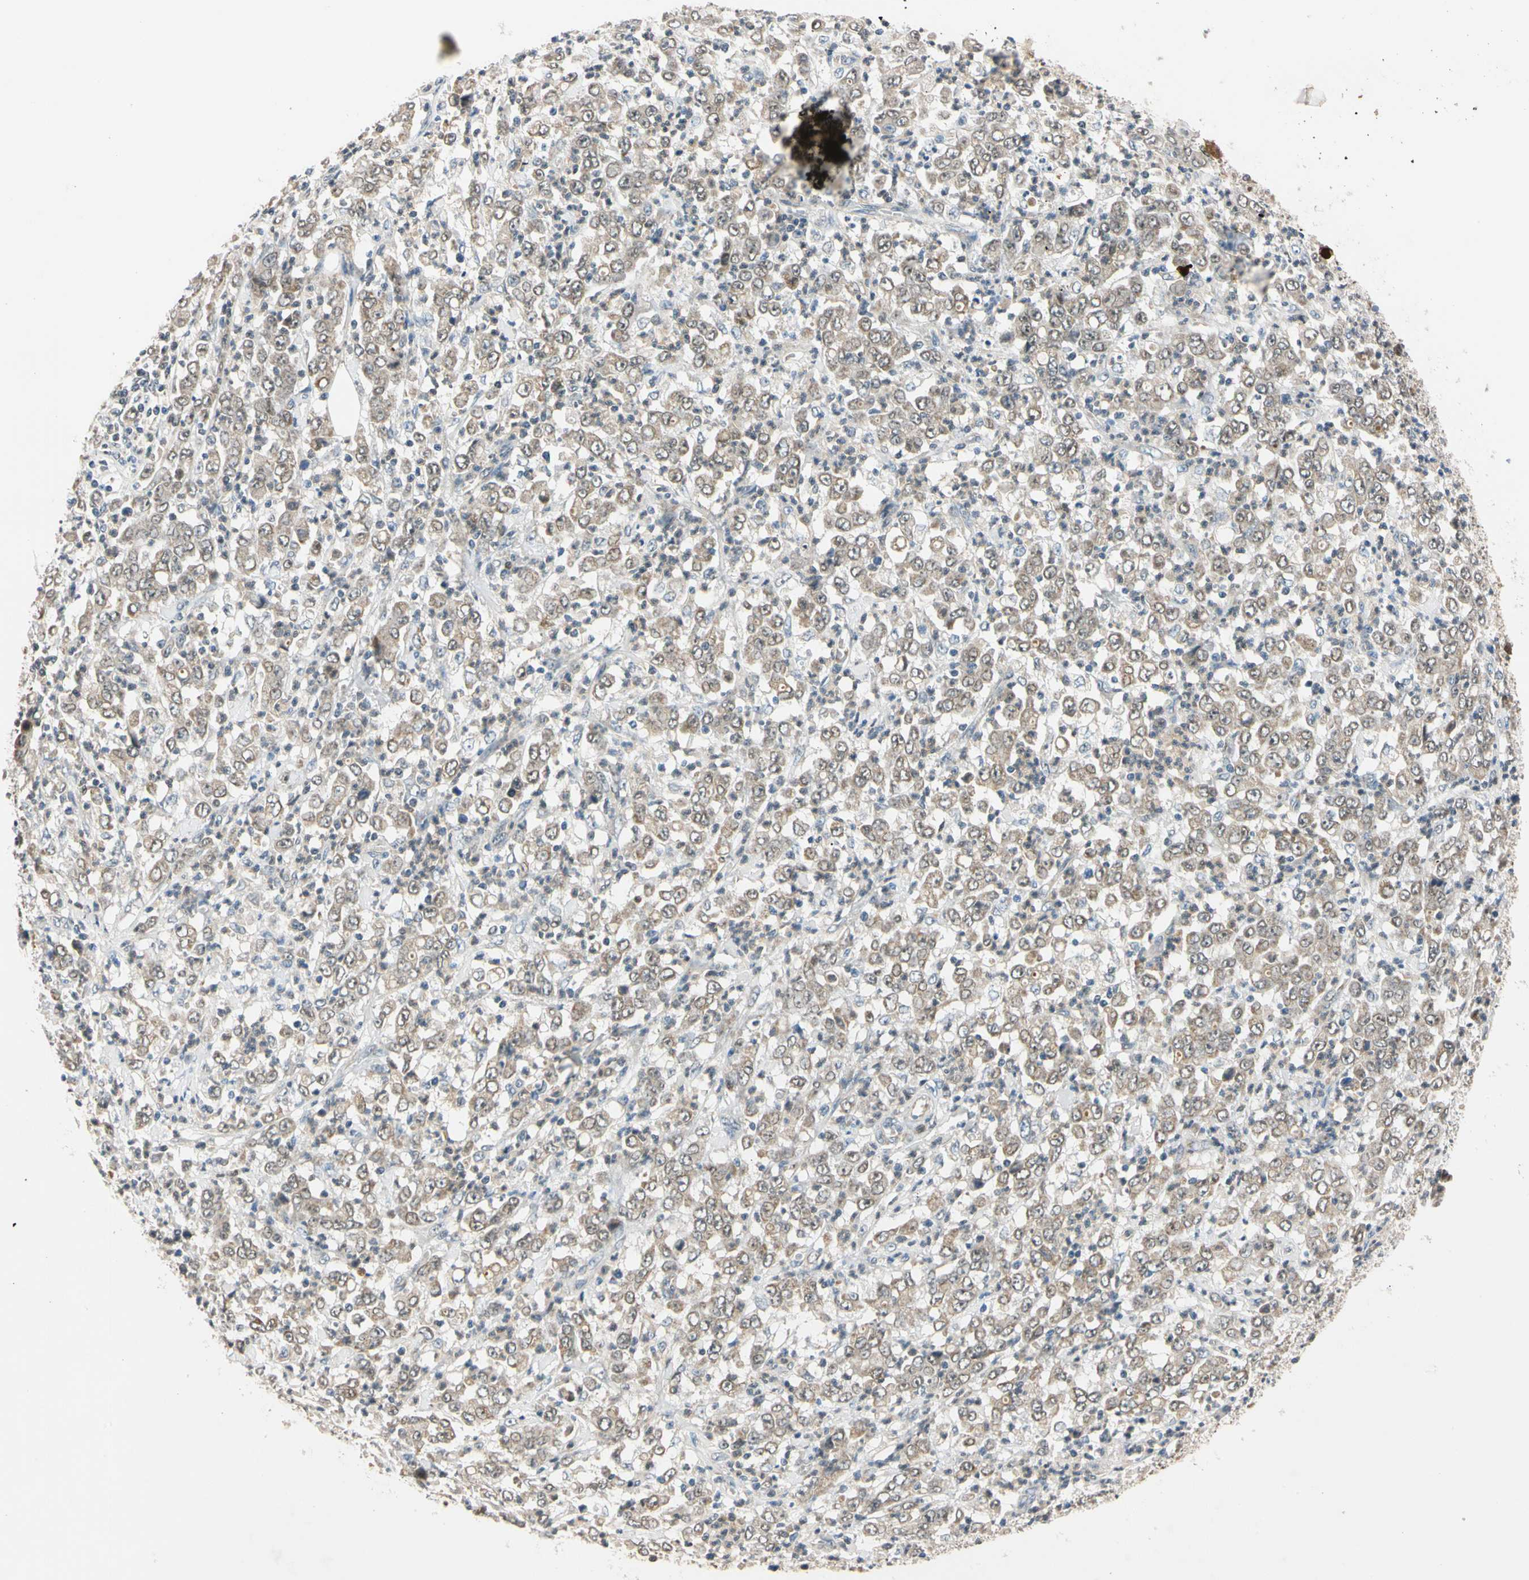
{"staining": {"intensity": "weak", "quantity": ">75%", "location": "cytoplasmic/membranous,nuclear"}, "tissue": "stomach cancer", "cell_type": "Tumor cells", "image_type": "cancer", "snomed": [{"axis": "morphology", "description": "Adenocarcinoma, NOS"}, {"axis": "topography", "description": "Stomach, lower"}], "caption": "A photomicrograph of human stomach cancer (adenocarcinoma) stained for a protein exhibits weak cytoplasmic/membranous and nuclear brown staining in tumor cells.", "gene": "RIOX2", "patient": {"sex": "female", "age": 71}}